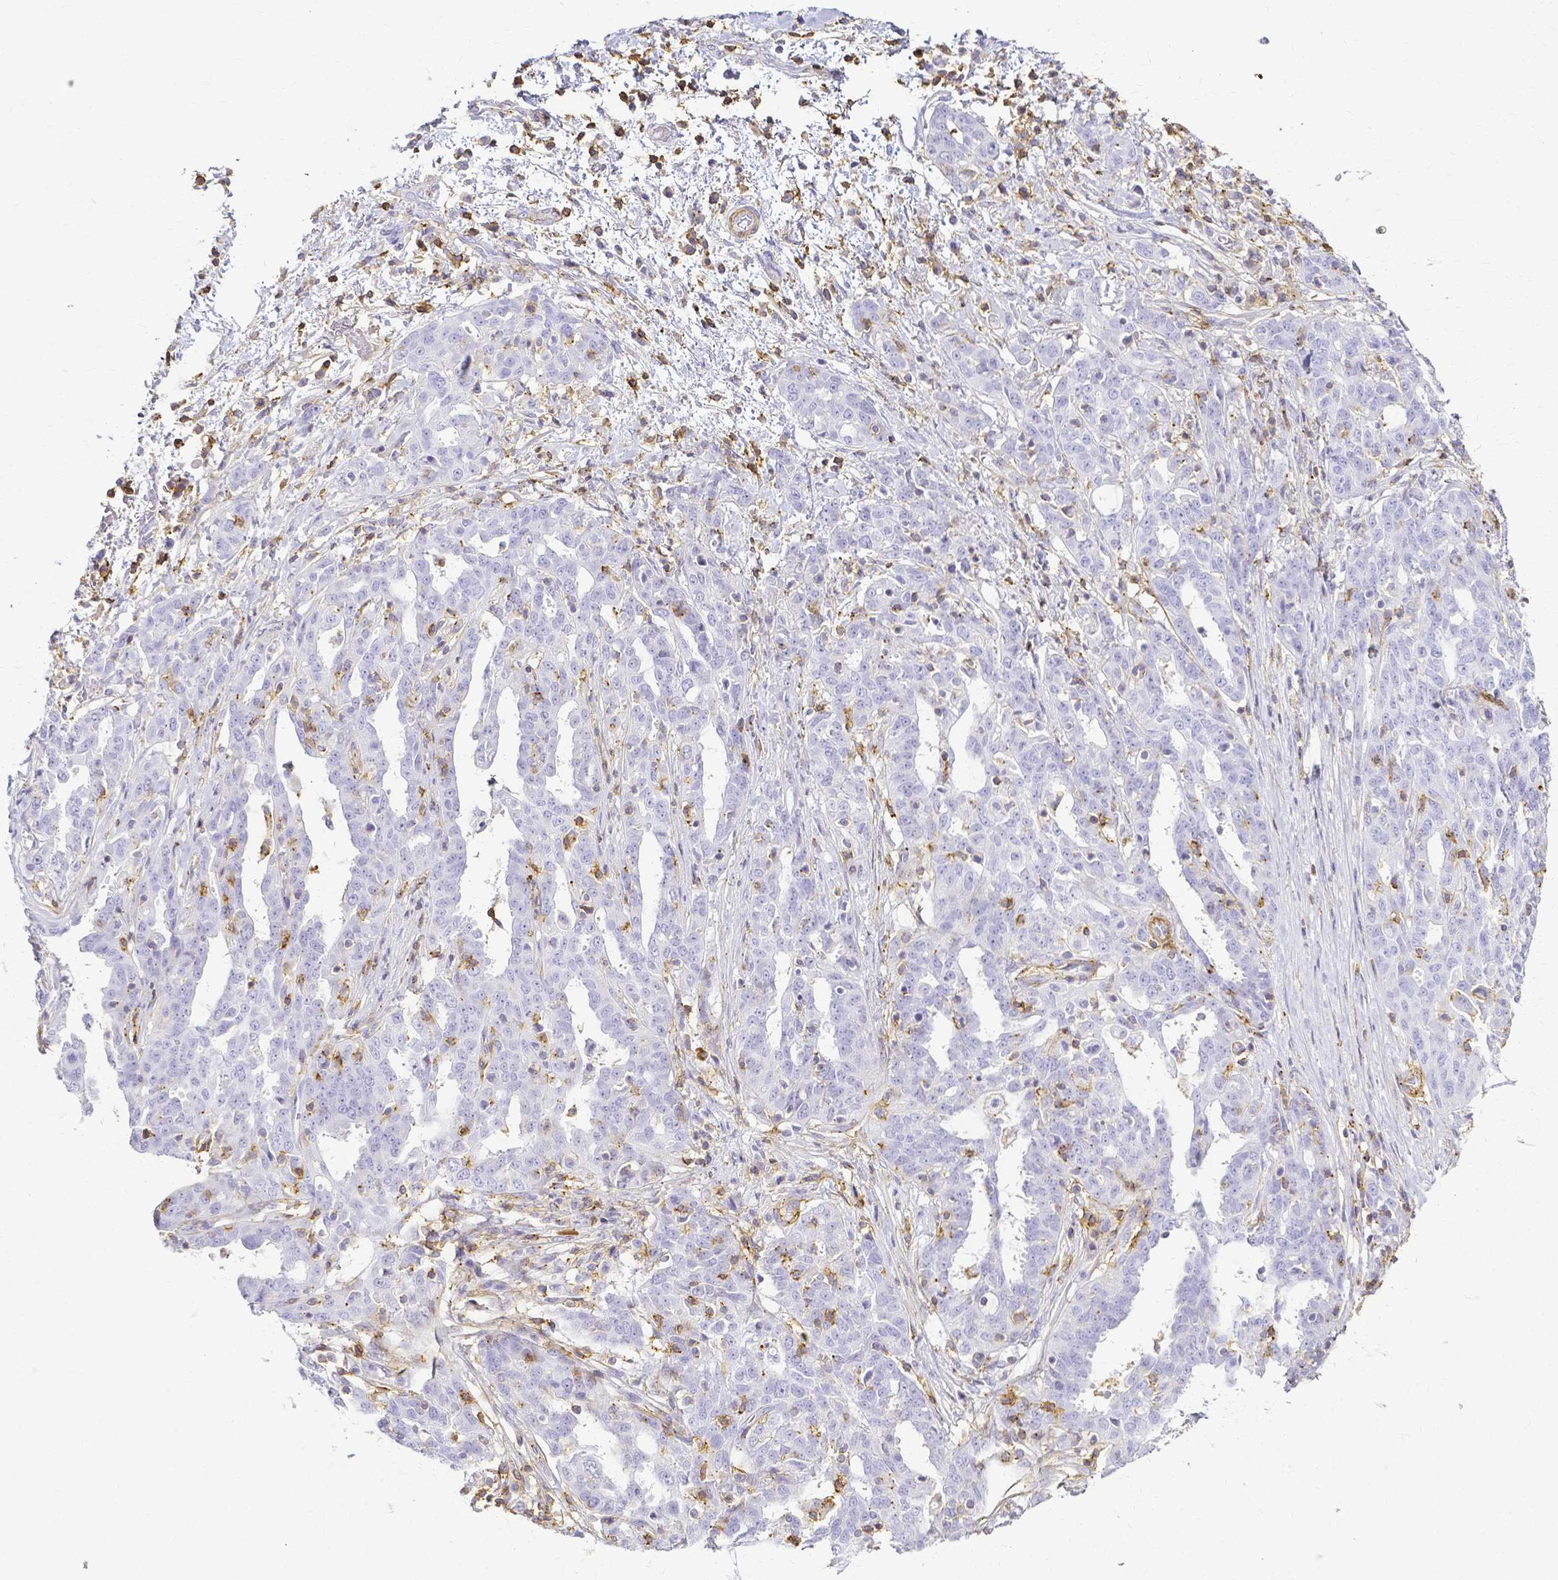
{"staining": {"intensity": "negative", "quantity": "none", "location": "none"}, "tissue": "ovarian cancer", "cell_type": "Tumor cells", "image_type": "cancer", "snomed": [{"axis": "morphology", "description": "Cystadenocarcinoma, serous, NOS"}, {"axis": "topography", "description": "Ovary"}], "caption": "Tumor cells are negative for brown protein staining in ovarian serous cystadenocarcinoma. (DAB (3,3'-diaminobenzidine) immunohistochemistry (IHC), high magnification).", "gene": "HSPA12A", "patient": {"sex": "female", "age": 67}}